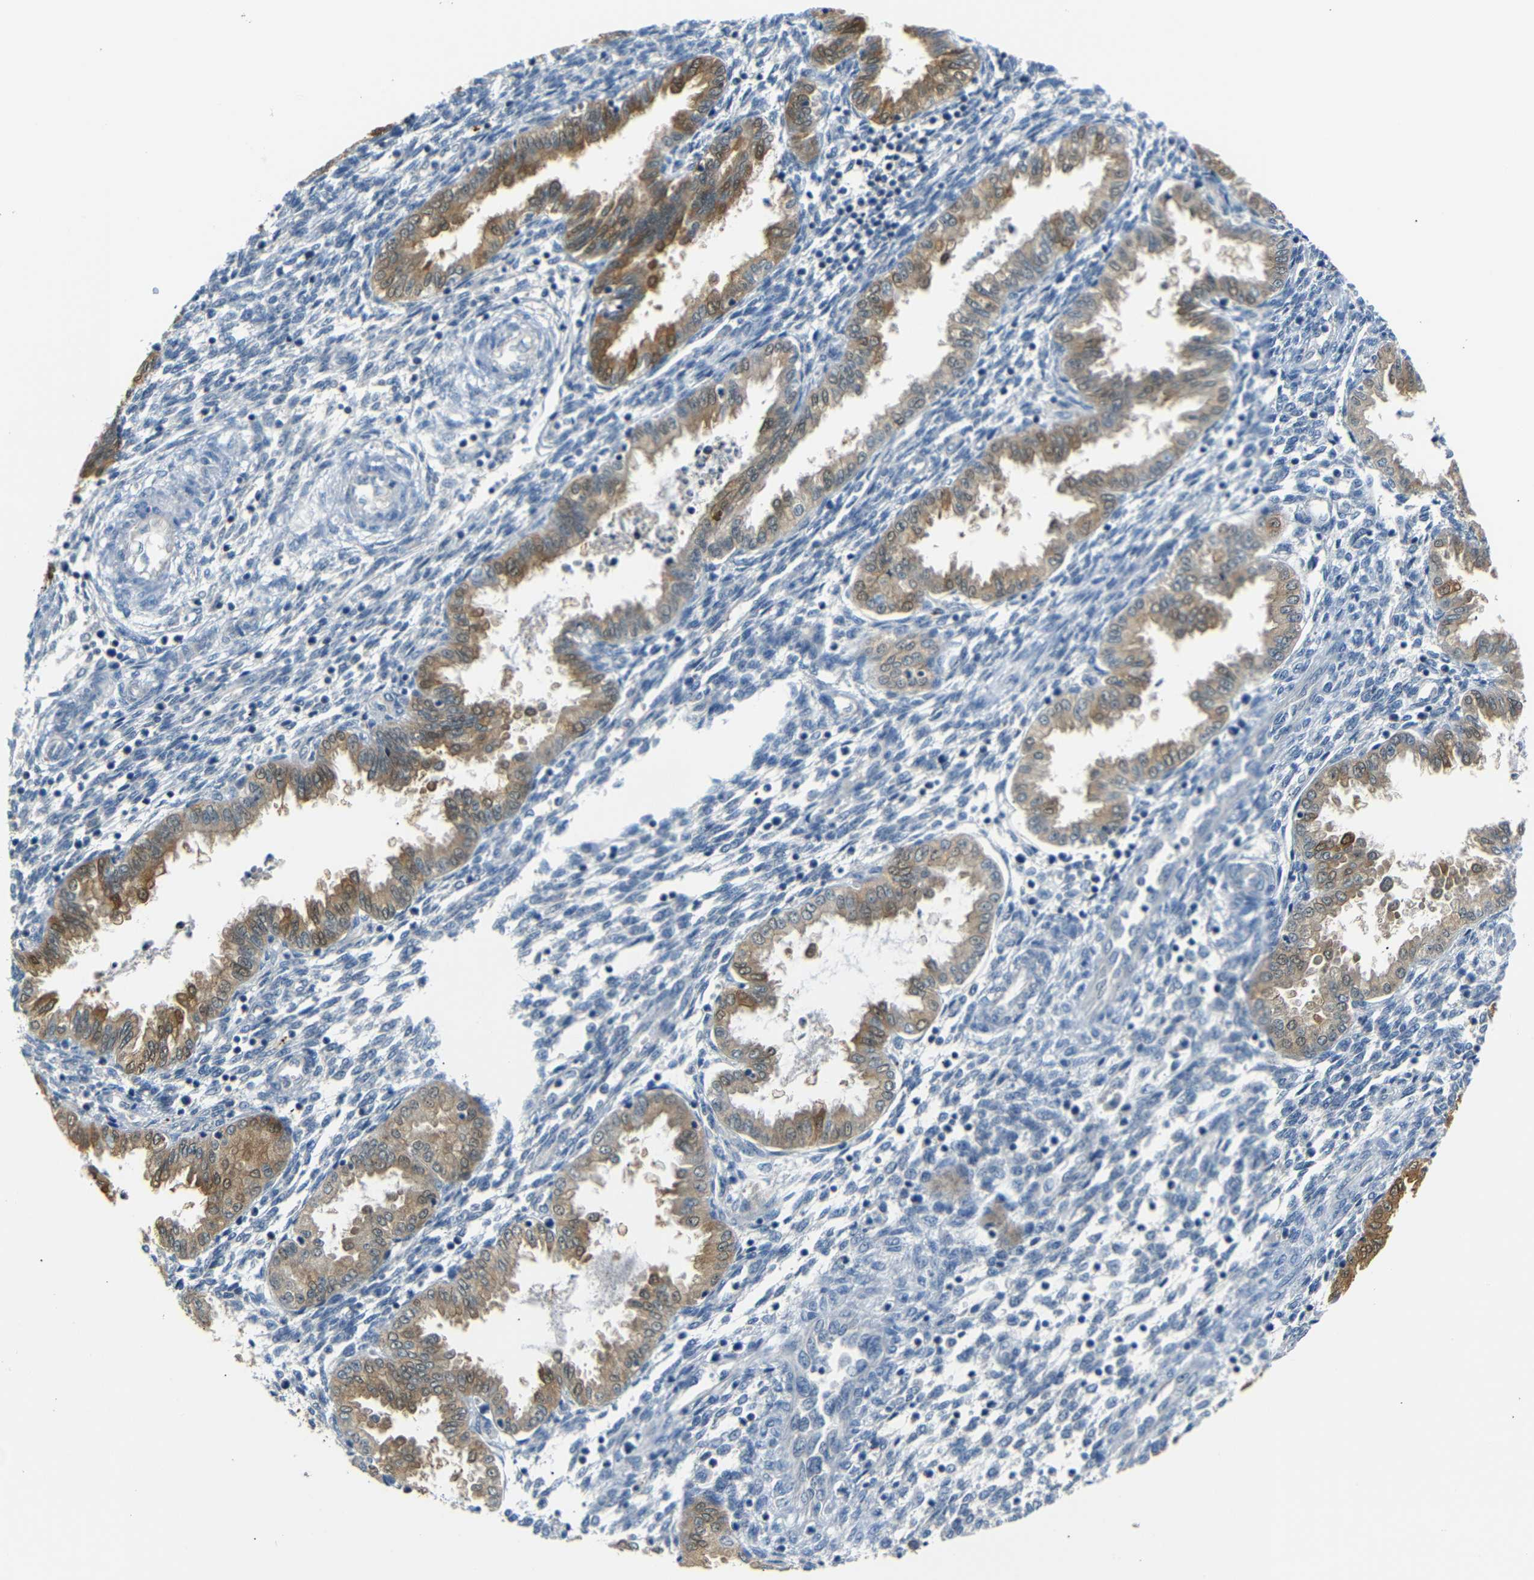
{"staining": {"intensity": "negative", "quantity": "none", "location": "none"}, "tissue": "endometrium", "cell_type": "Cells in endometrial stroma", "image_type": "normal", "snomed": [{"axis": "morphology", "description": "Normal tissue, NOS"}, {"axis": "topography", "description": "Endometrium"}], "caption": "Cells in endometrial stroma show no significant positivity in unremarkable endometrium. (Brightfield microscopy of DAB (3,3'-diaminobenzidine) immunohistochemistry at high magnification).", "gene": "SFN", "patient": {"sex": "female", "age": 33}}